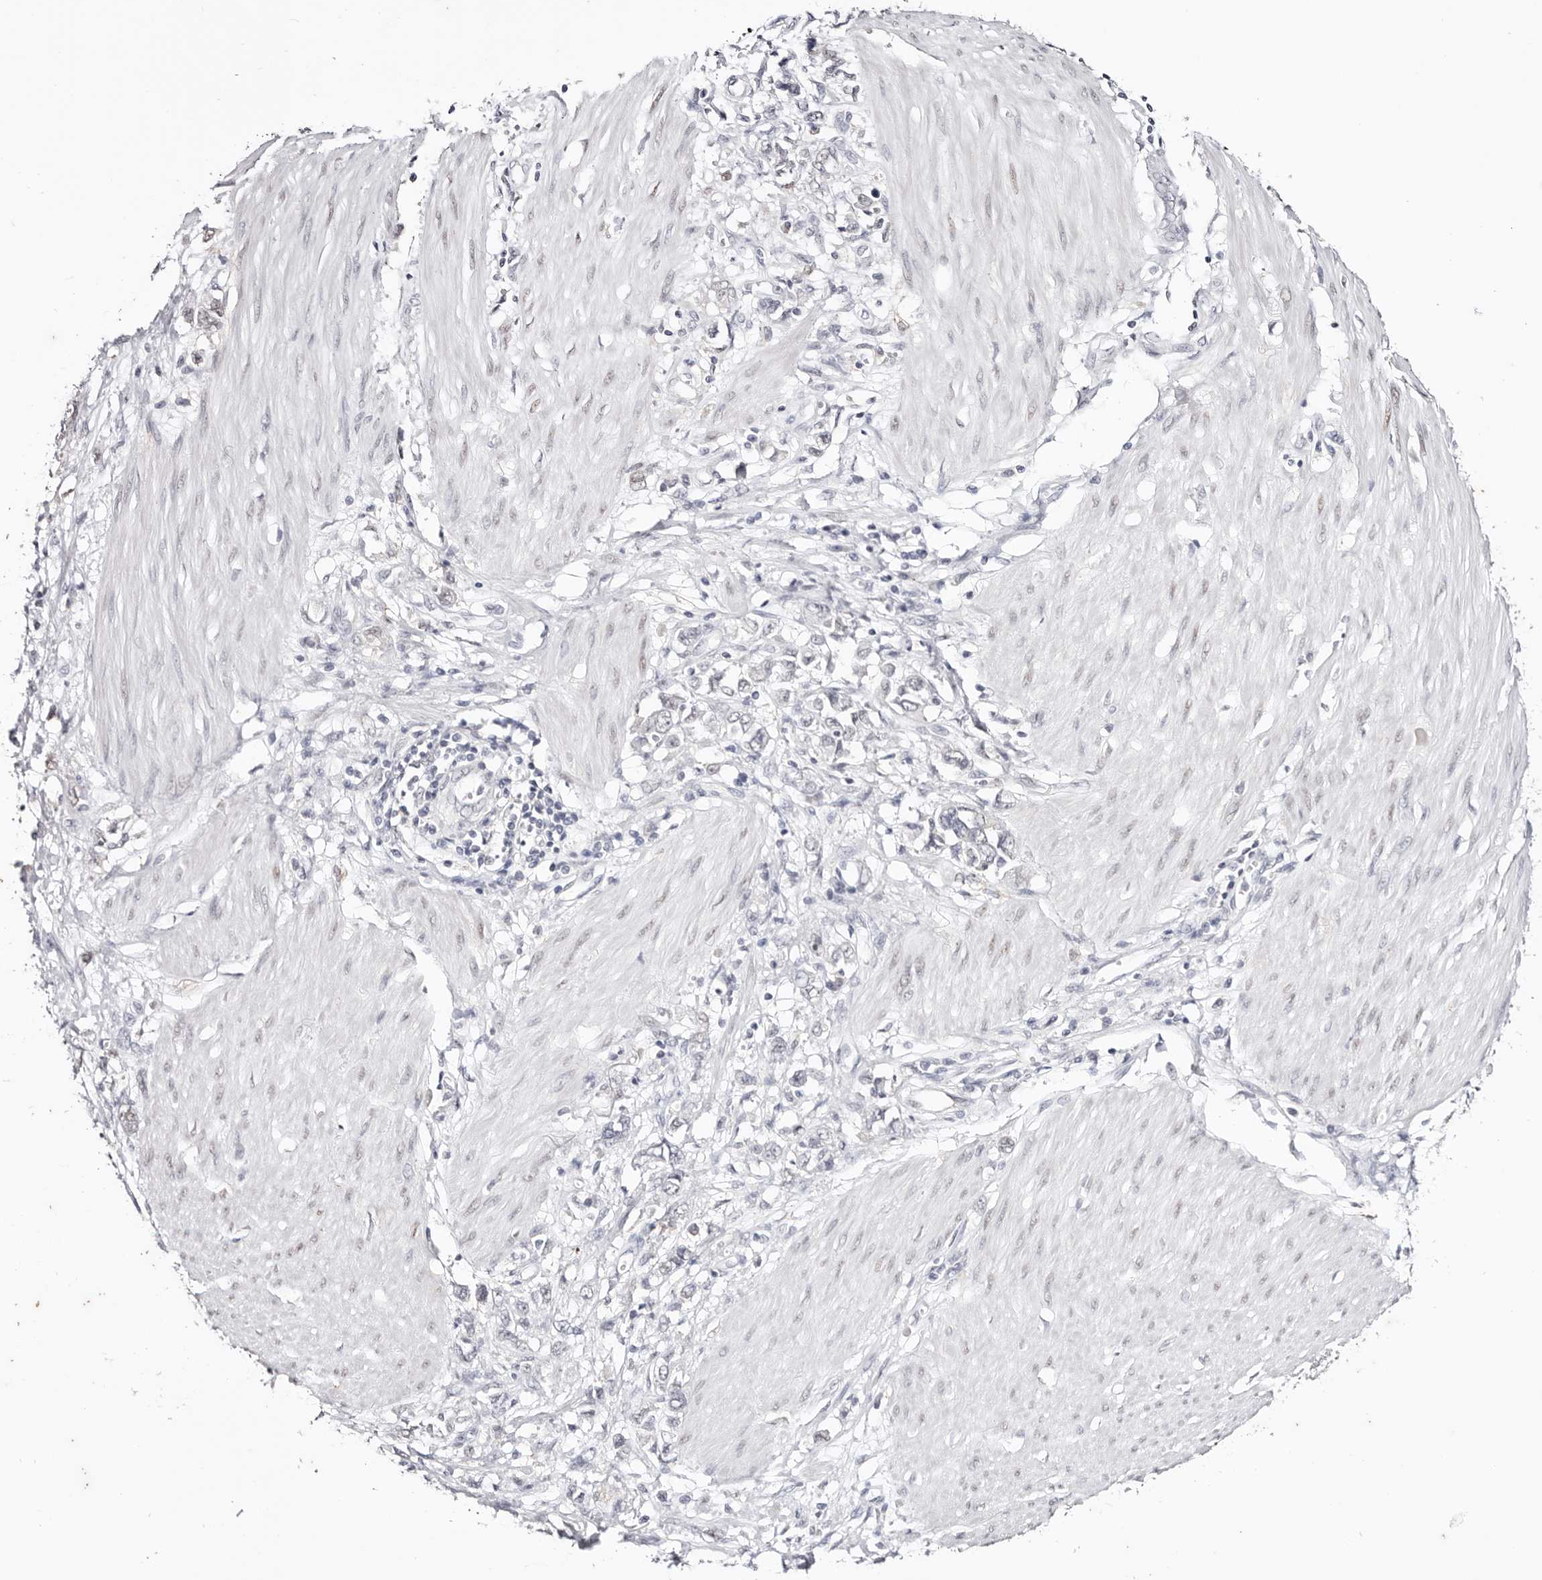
{"staining": {"intensity": "negative", "quantity": "none", "location": "none"}, "tissue": "stomach cancer", "cell_type": "Tumor cells", "image_type": "cancer", "snomed": [{"axis": "morphology", "description": "Adenocarcinoma, NOS"}, {"axis": "topography", "description": "Stomach"}], "caption": "Stomach cancer was stained to show a protein in brown. There is no significant expression in tumor cells.", "gene": "TYW3", "patient": {"sex": "female", "age": 76}}